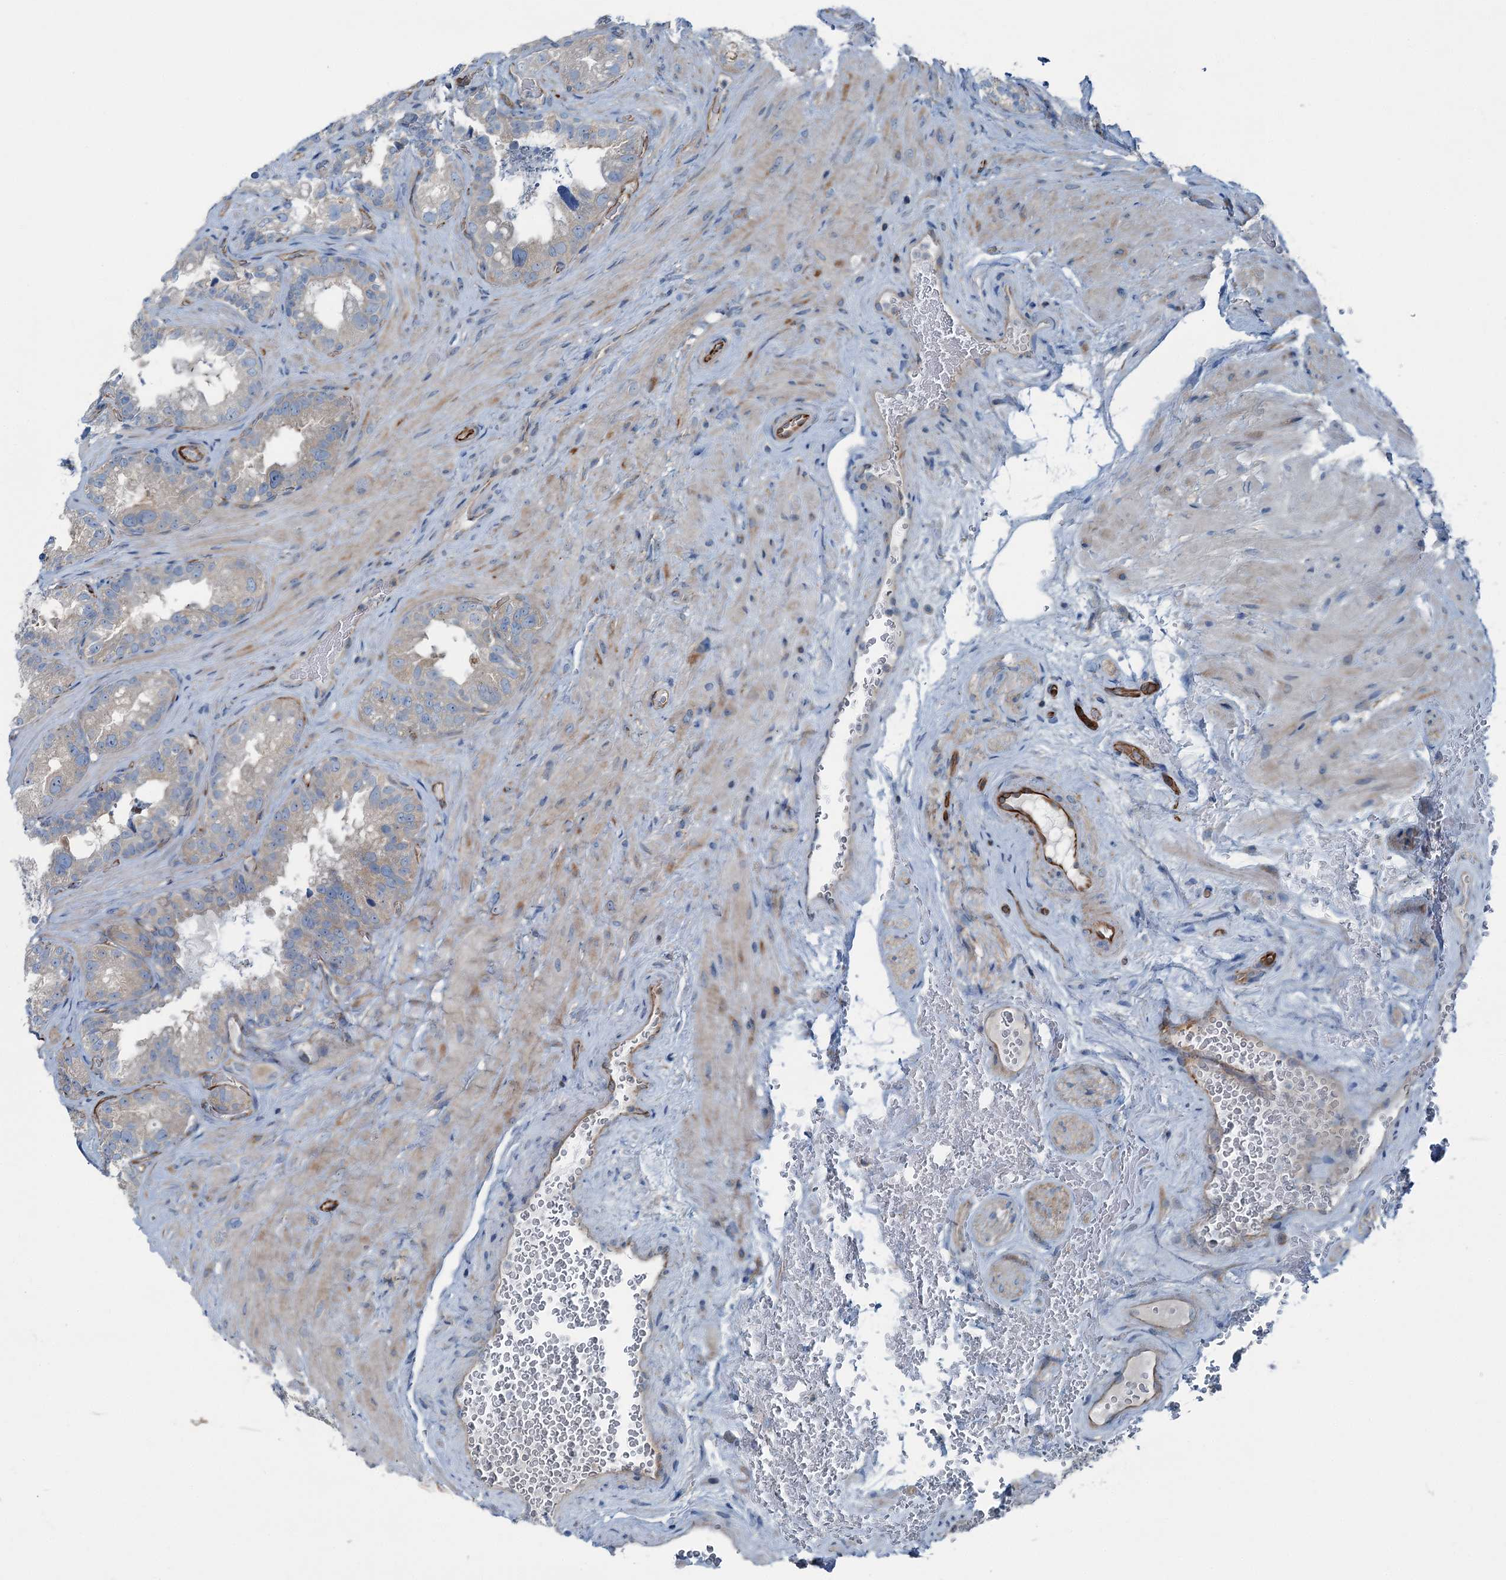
{"staining": {"intensity": "weak", "quantity": "<25%", "location": "cytoplasmic/membranous"}, "tissue": "seminal vesicle", "cell_type": "Glandular cells", "image_type": "normal", "snomed": [{"axis": "morphology", "description": "Normal tissue, NOS"}, {"axis": "topography", "description": "Seminal veicle"}, {"axis": "topography", "description": "Peripheral nerve tissue"}], "caption": "DAB immunohistochemical staining of unremarkable human seminal vesicle exhibits no significant staining in glandular cells. (Stains: DAB IHC with hematoxylin counter stain, Microscopy: brightfield microscopy at high magnification).", "gene": "AXL", "patient": {"sex": "male", "age": 67}}